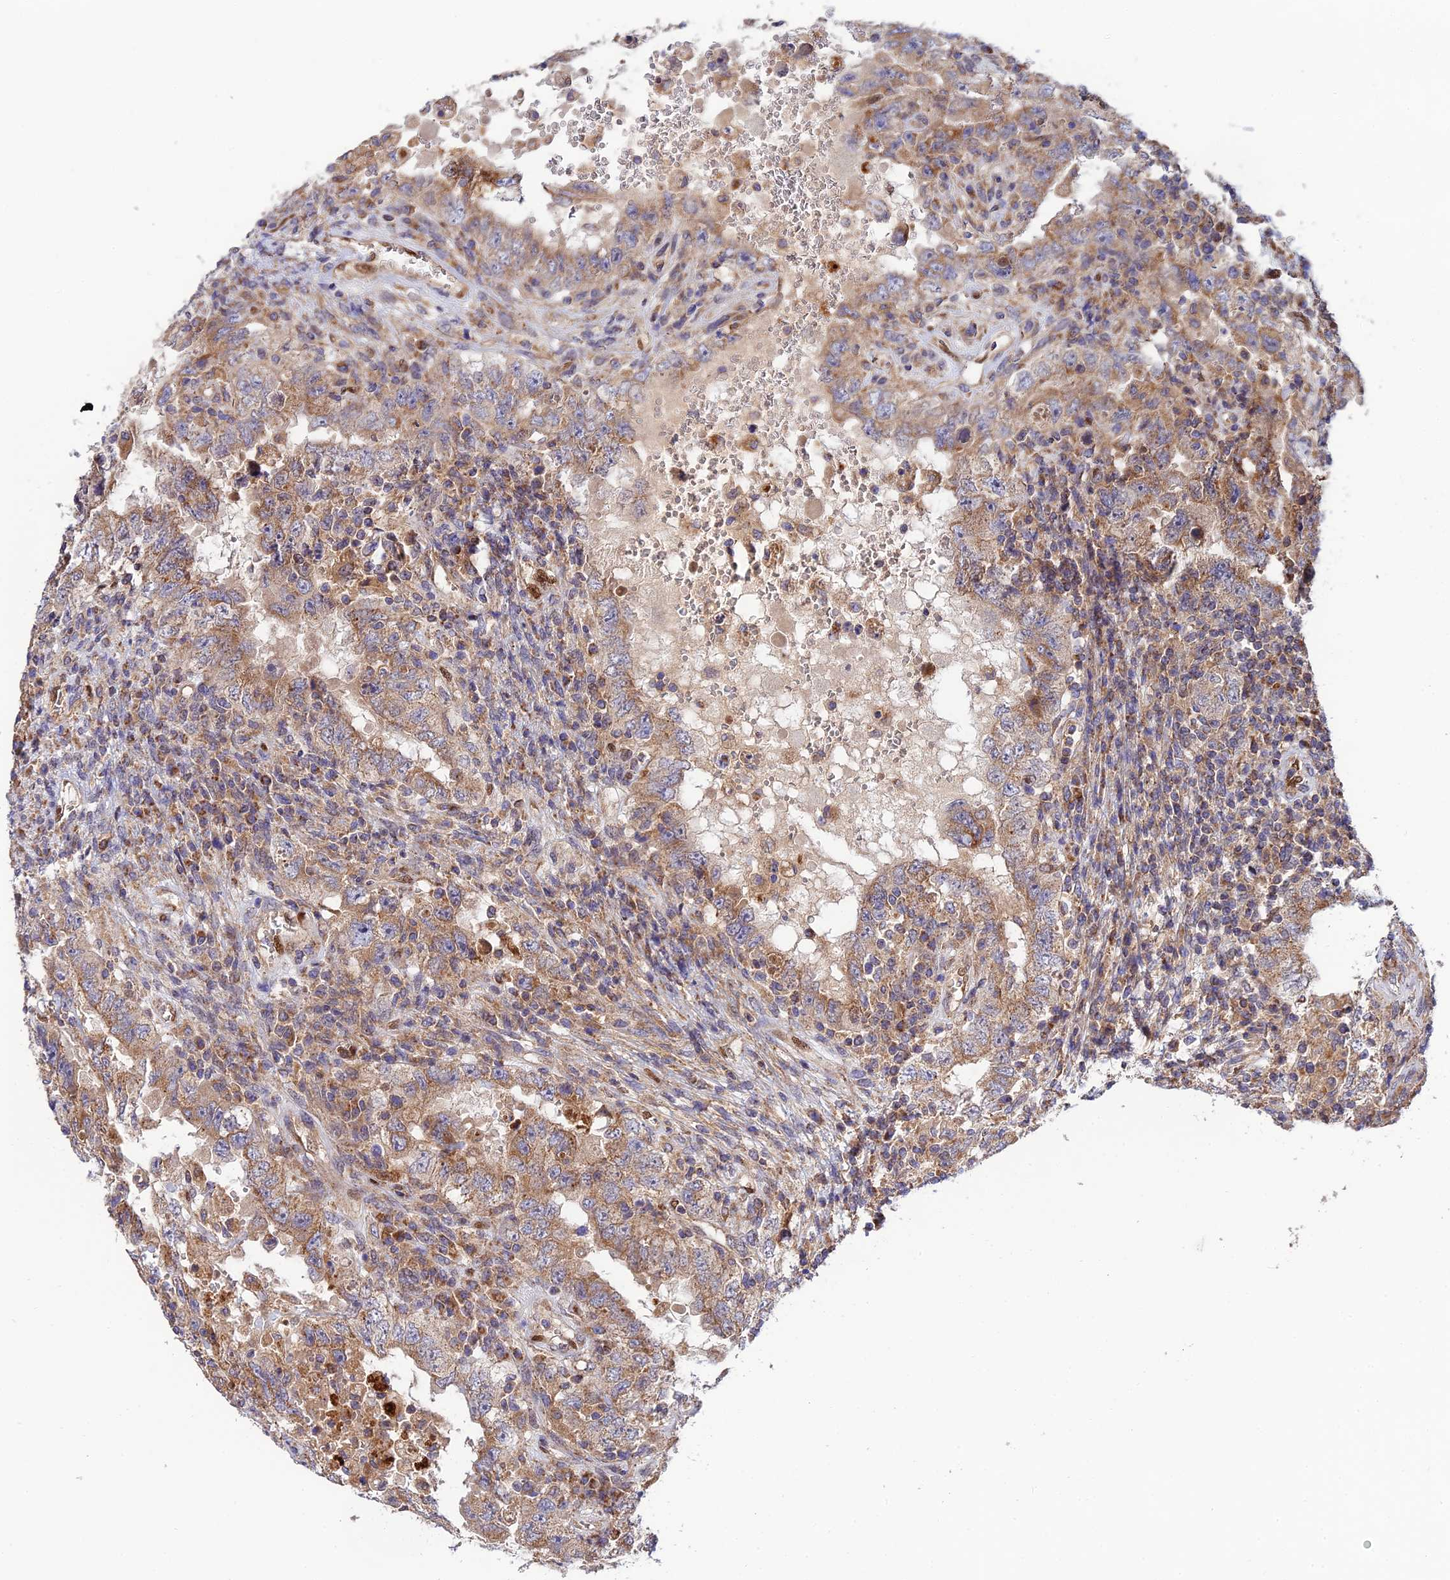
{"staining": {"intensity": "moderate", "quantity": ">75%", "location": "cytoplasmic/membranous"}, "tissue": "testis cancer", "cell_type": "Tumor cells", "image_type": "cancer", "snomed": [{"axis": "morphology", "description": "Carcinoma, Embryonal, NOS"}, {"axis": "topography", "description": "Testis"}], "caption": "Immunohistochemical staining of testis cancer reveals medium levels of moderate cytoplasmic/membranous protein expression in about >75% of tumor cells.", "gene": "PODNL1", "patient": {"sex": "male", "age": 26}}